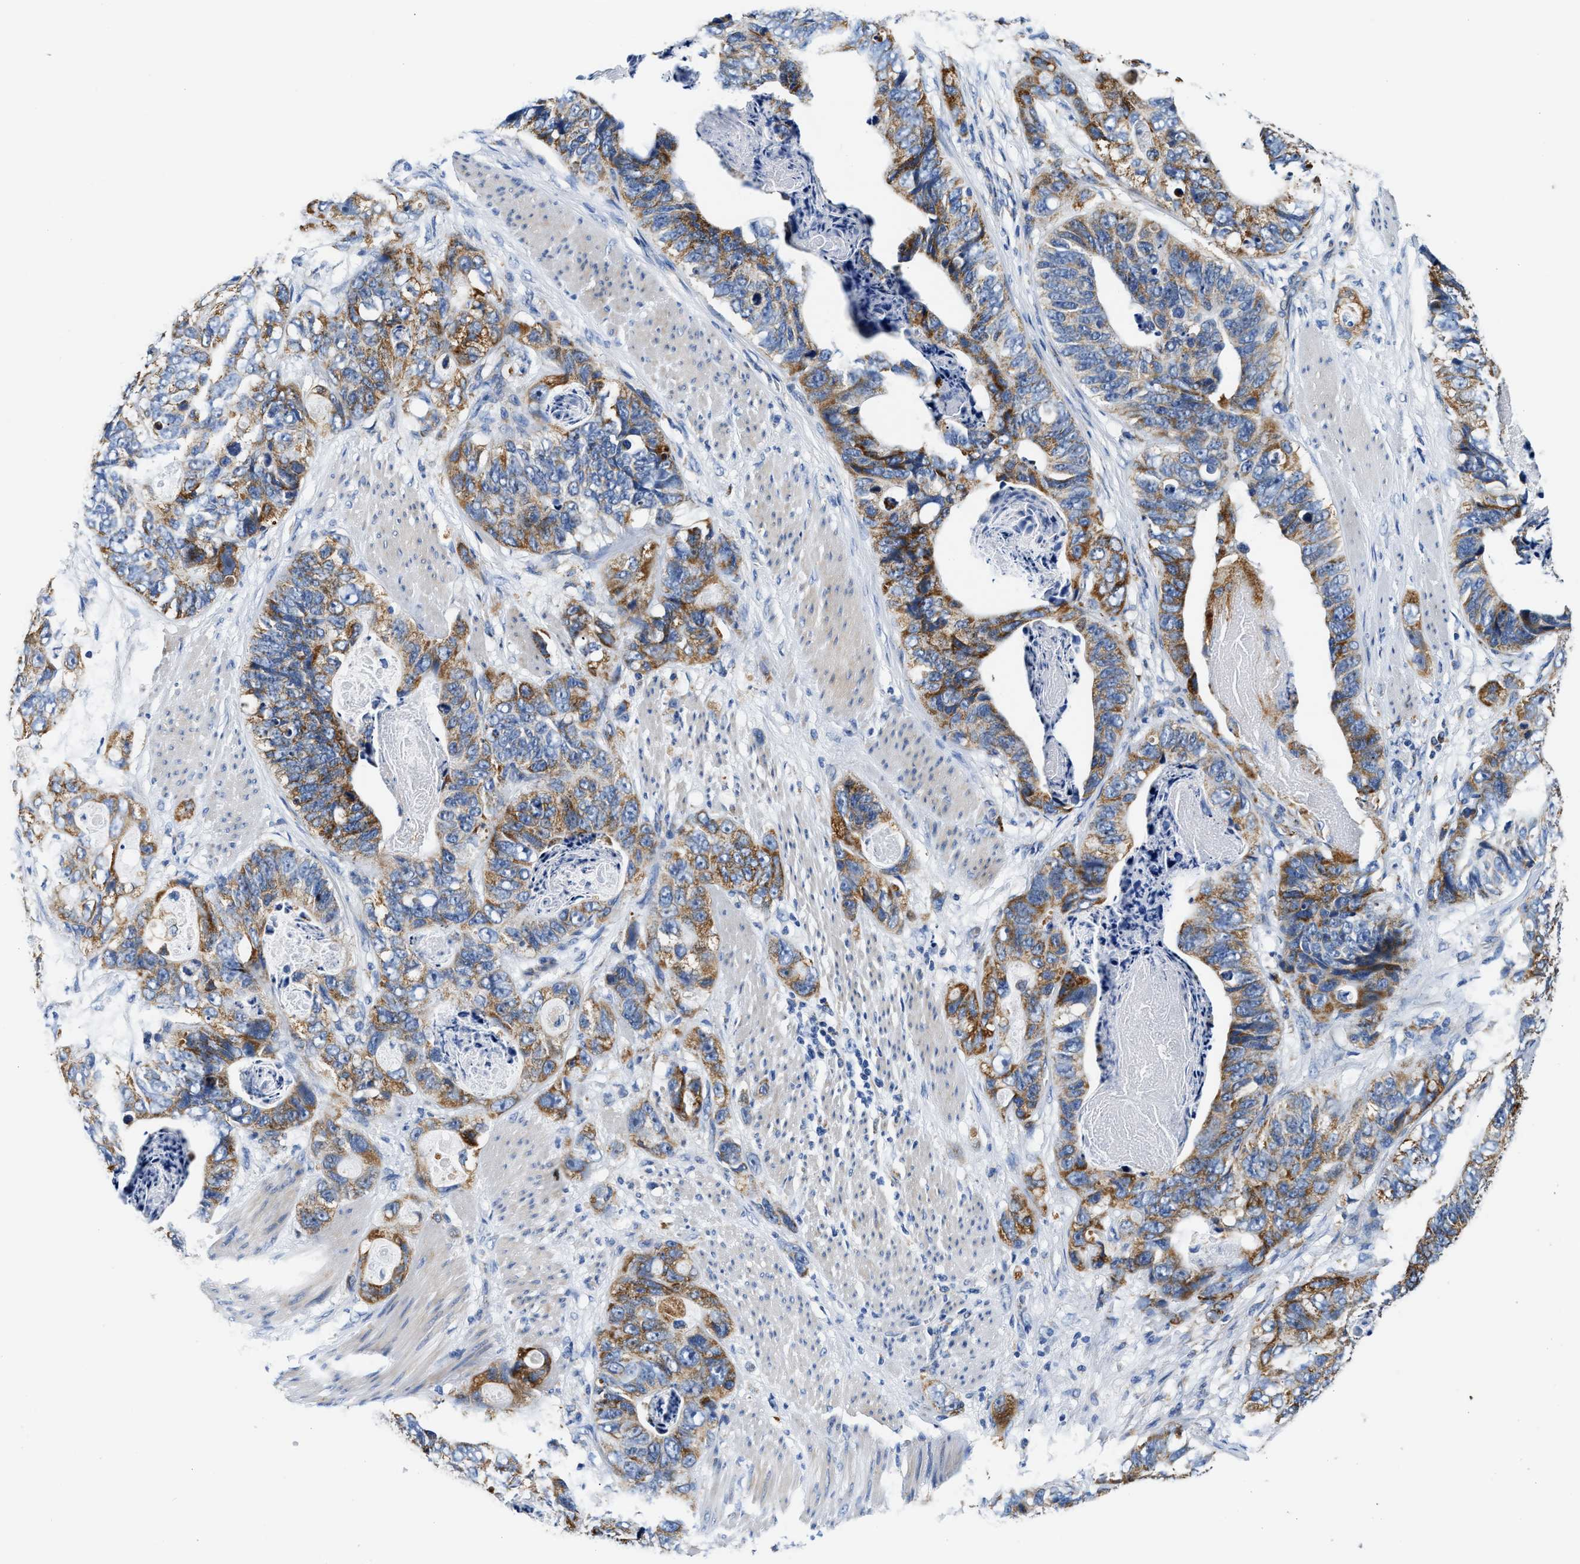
{"staining": {"intensity": "strong", "quantity": "25%-75%", "location": "cytoplasmic/membranous"}, "tissue": "stomach cancer", "cell_type": "Tumor cells", "image_type": "cancer", "snomed": [{"axis": "morphology", "description": "Adenocarcinoma, NOS"}, {"axis": "topography", "description": "Stomach"}], "caption": "Immunohistochemistry histopathology image of human adenocarcinoma (stomach) stained for a protein (brown), which exhibits high levels of strong cytoplasmic/membranous expression in about 25%-75% of tumor cells.", "gene": "ACADVL", "patient": {"sex": "female", "age": 89}}